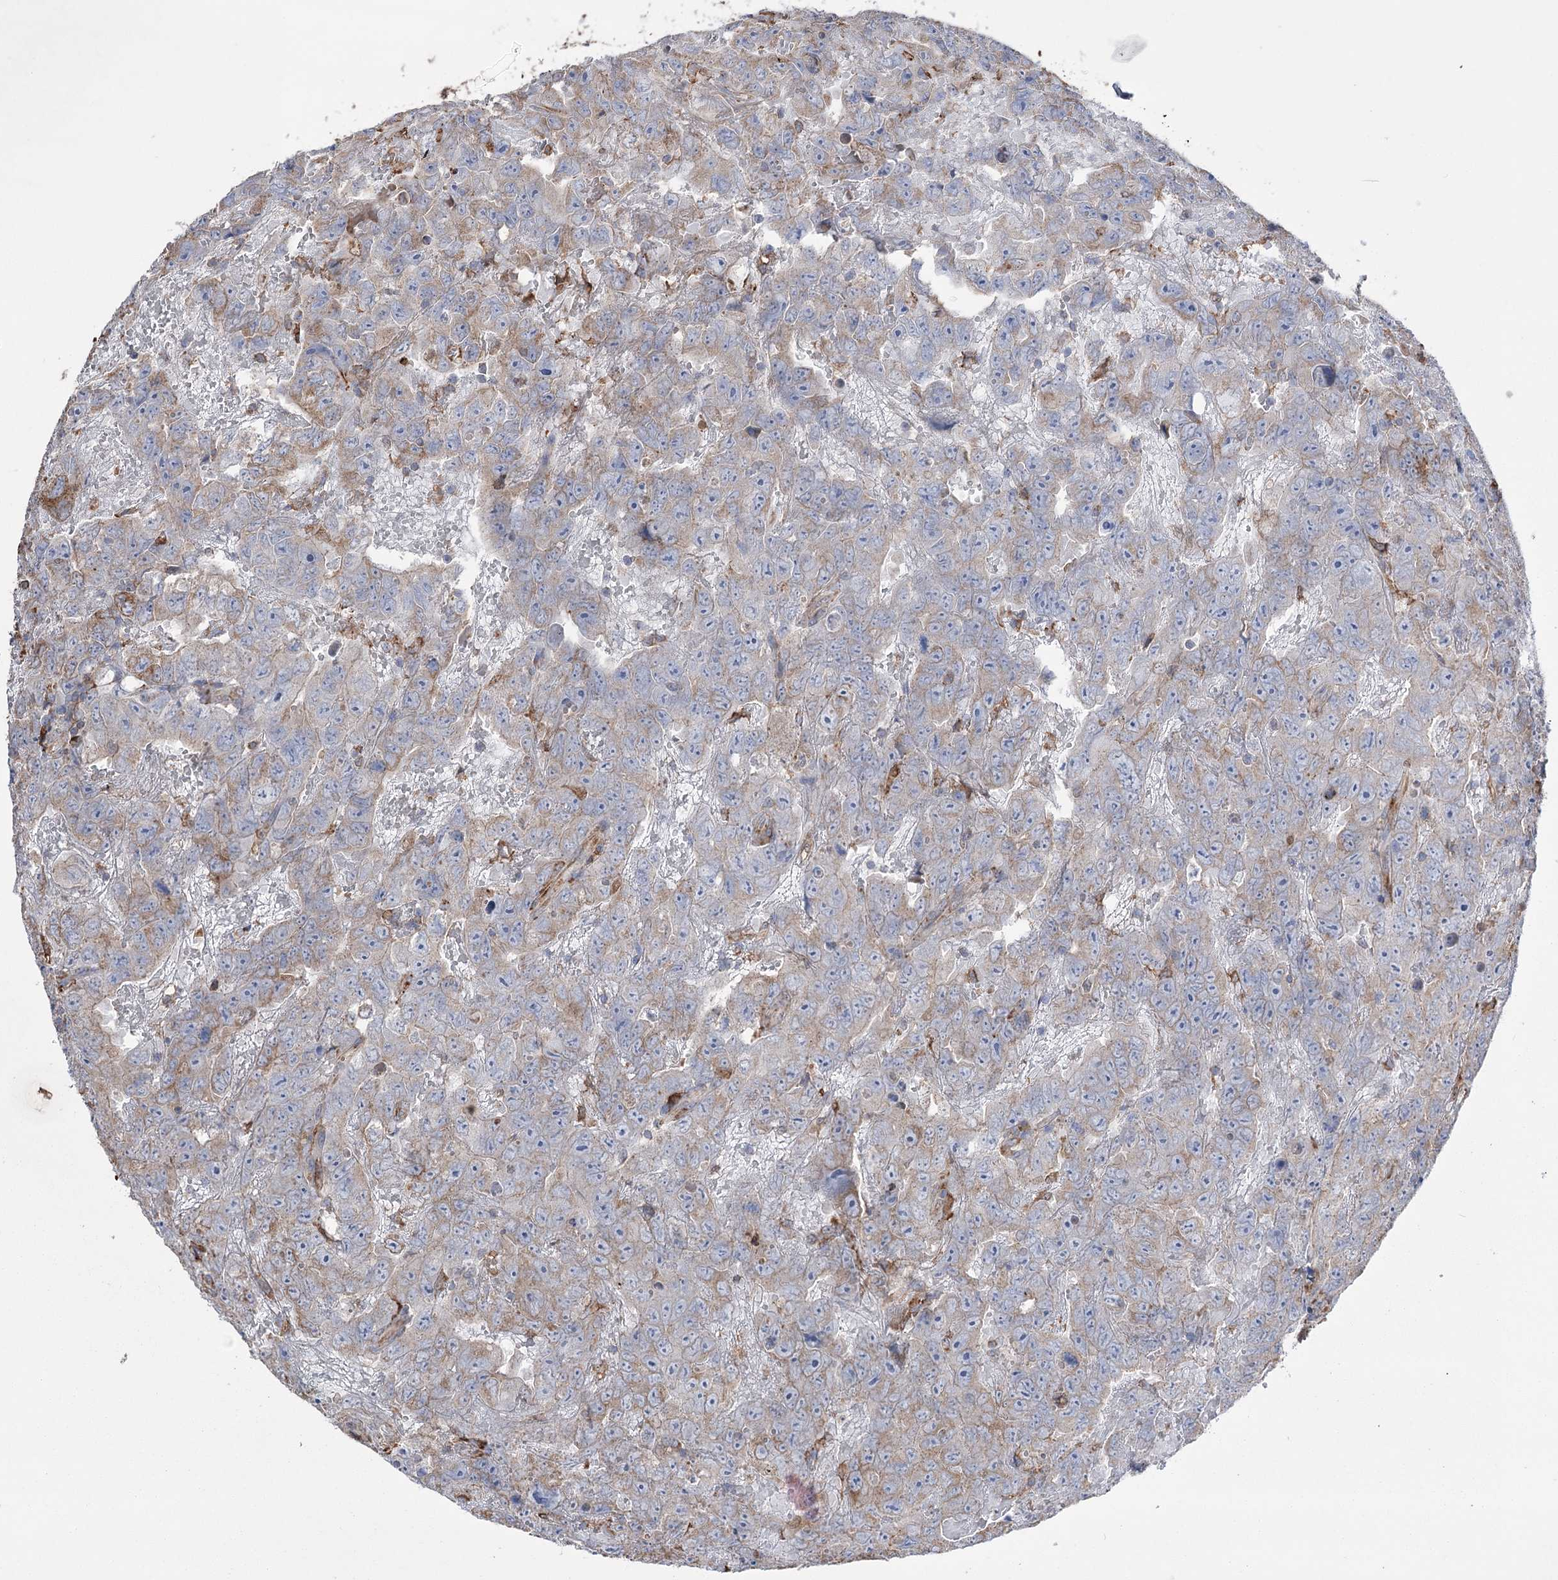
{"staining": {"intensity": "moderate", "quantity": "<25%", "location": "cytoplasmic/membranous"}, "tissue": "testis cancer", "cell_type": "Tumor cells", "image_type": "cancer", "snomed": [{"axis": "morphology", "description": "Carcinoma, Embryonal, NOS"}, {"axis": "topography", "description": "Testis"}], "caption": "Immunohistochemical staining of testis embryonal carcinoma reveals low levels of moderate cytoplasmic/membranous expression in about <25% of tumor cells.", "gene": "TRIM71", "patient": {"sex": "male", "age": 45}}